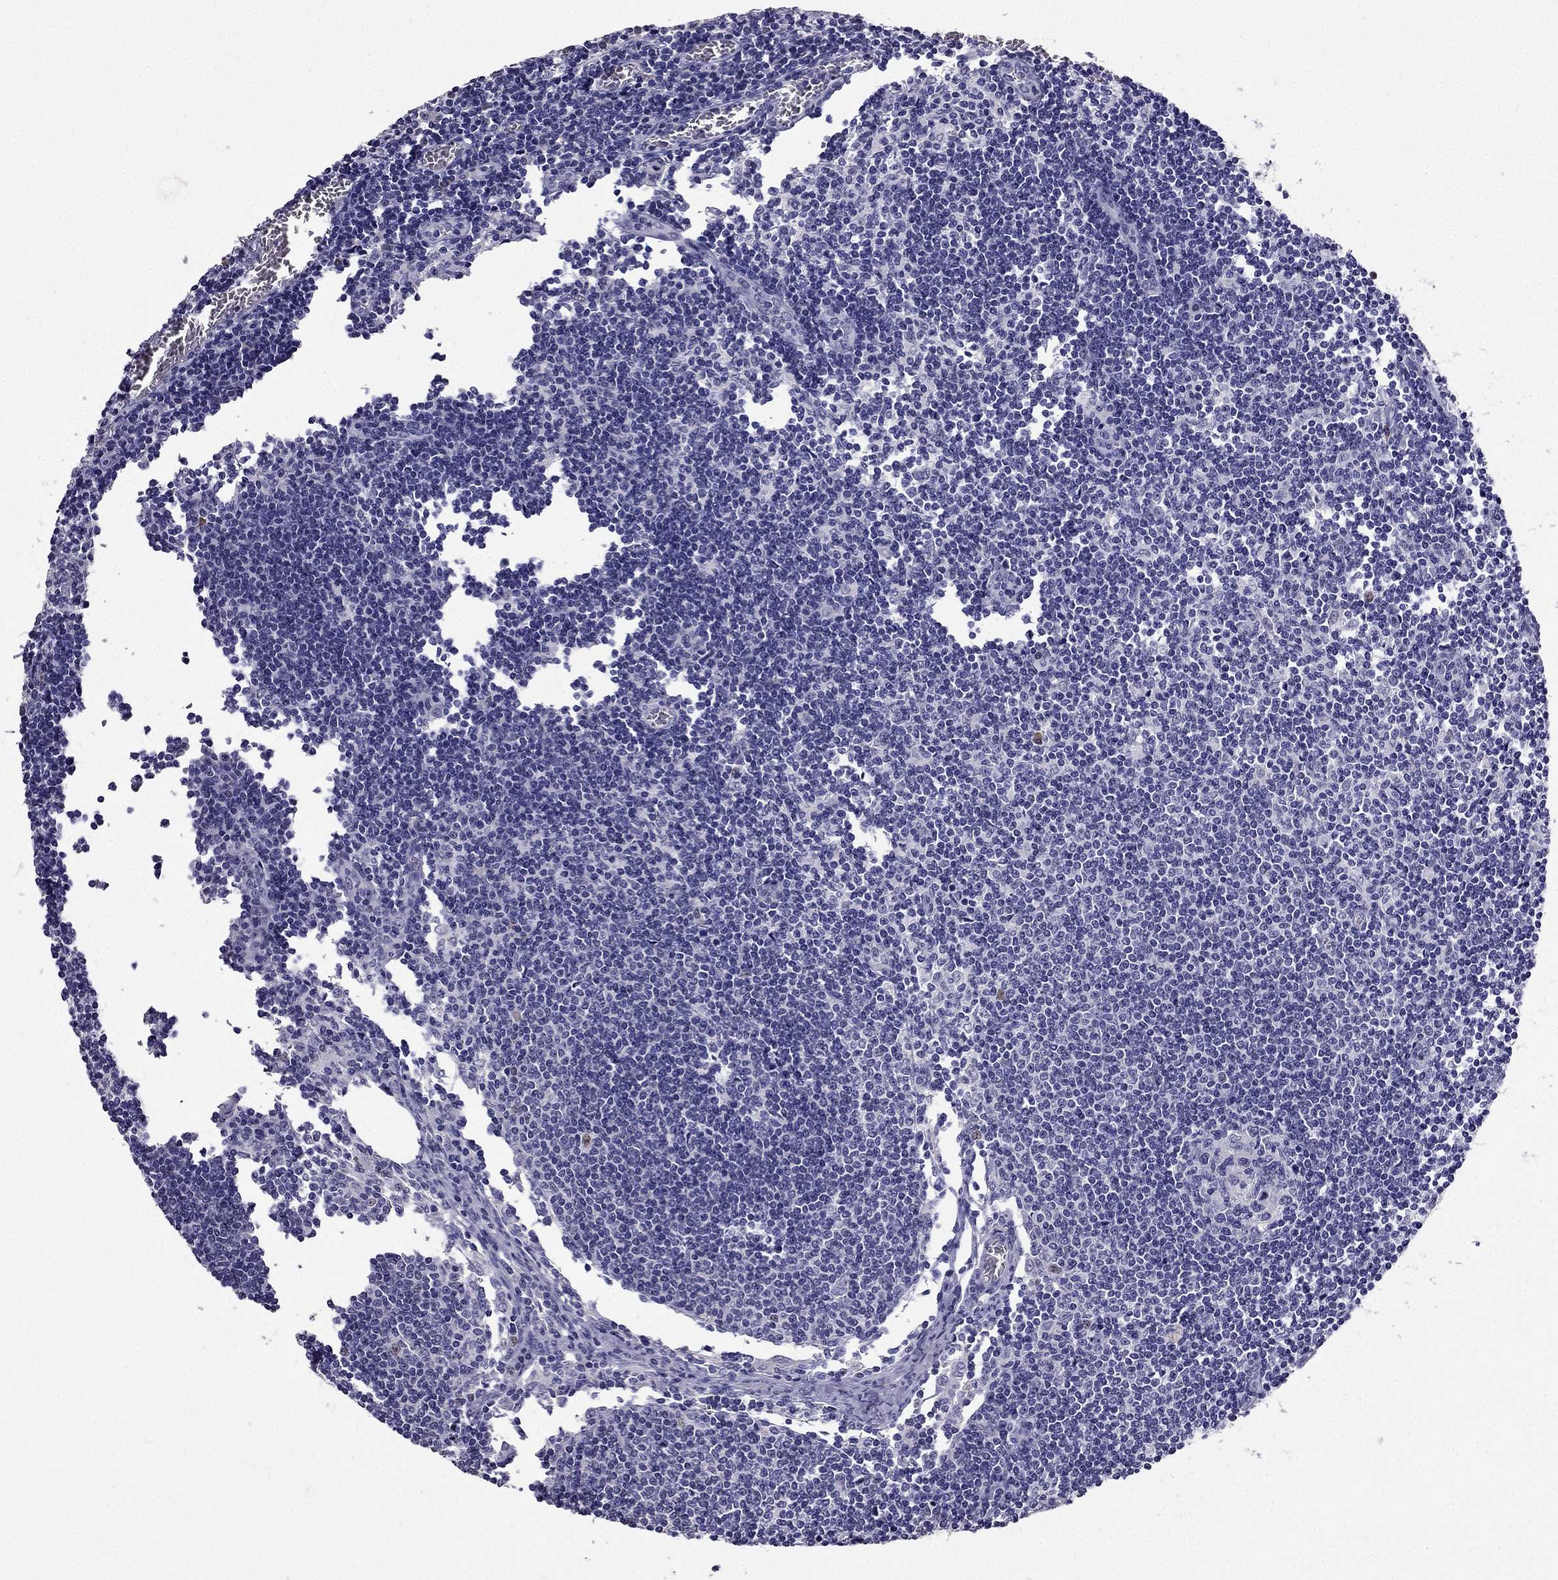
{"staining": {"intensity": "weak", "quantity": "<25%", "location": "nuclear"}, "tissue": "lymph node", "cell_type": "Germinal center cells", "image_type": "normal", "snomed": [{"axis": "morphology", "description": "Normal tissue, NOS"}, {"axis": "topography", "description": "Lymph node"}], "caption": "There is no significant staining in germinal center cells of lymph node. (Immunohistochemistry (ihc), brightfield microscopy, high magnification).", "gene": "ARID3A", "patient": {"sex": "male", "age": 59}}